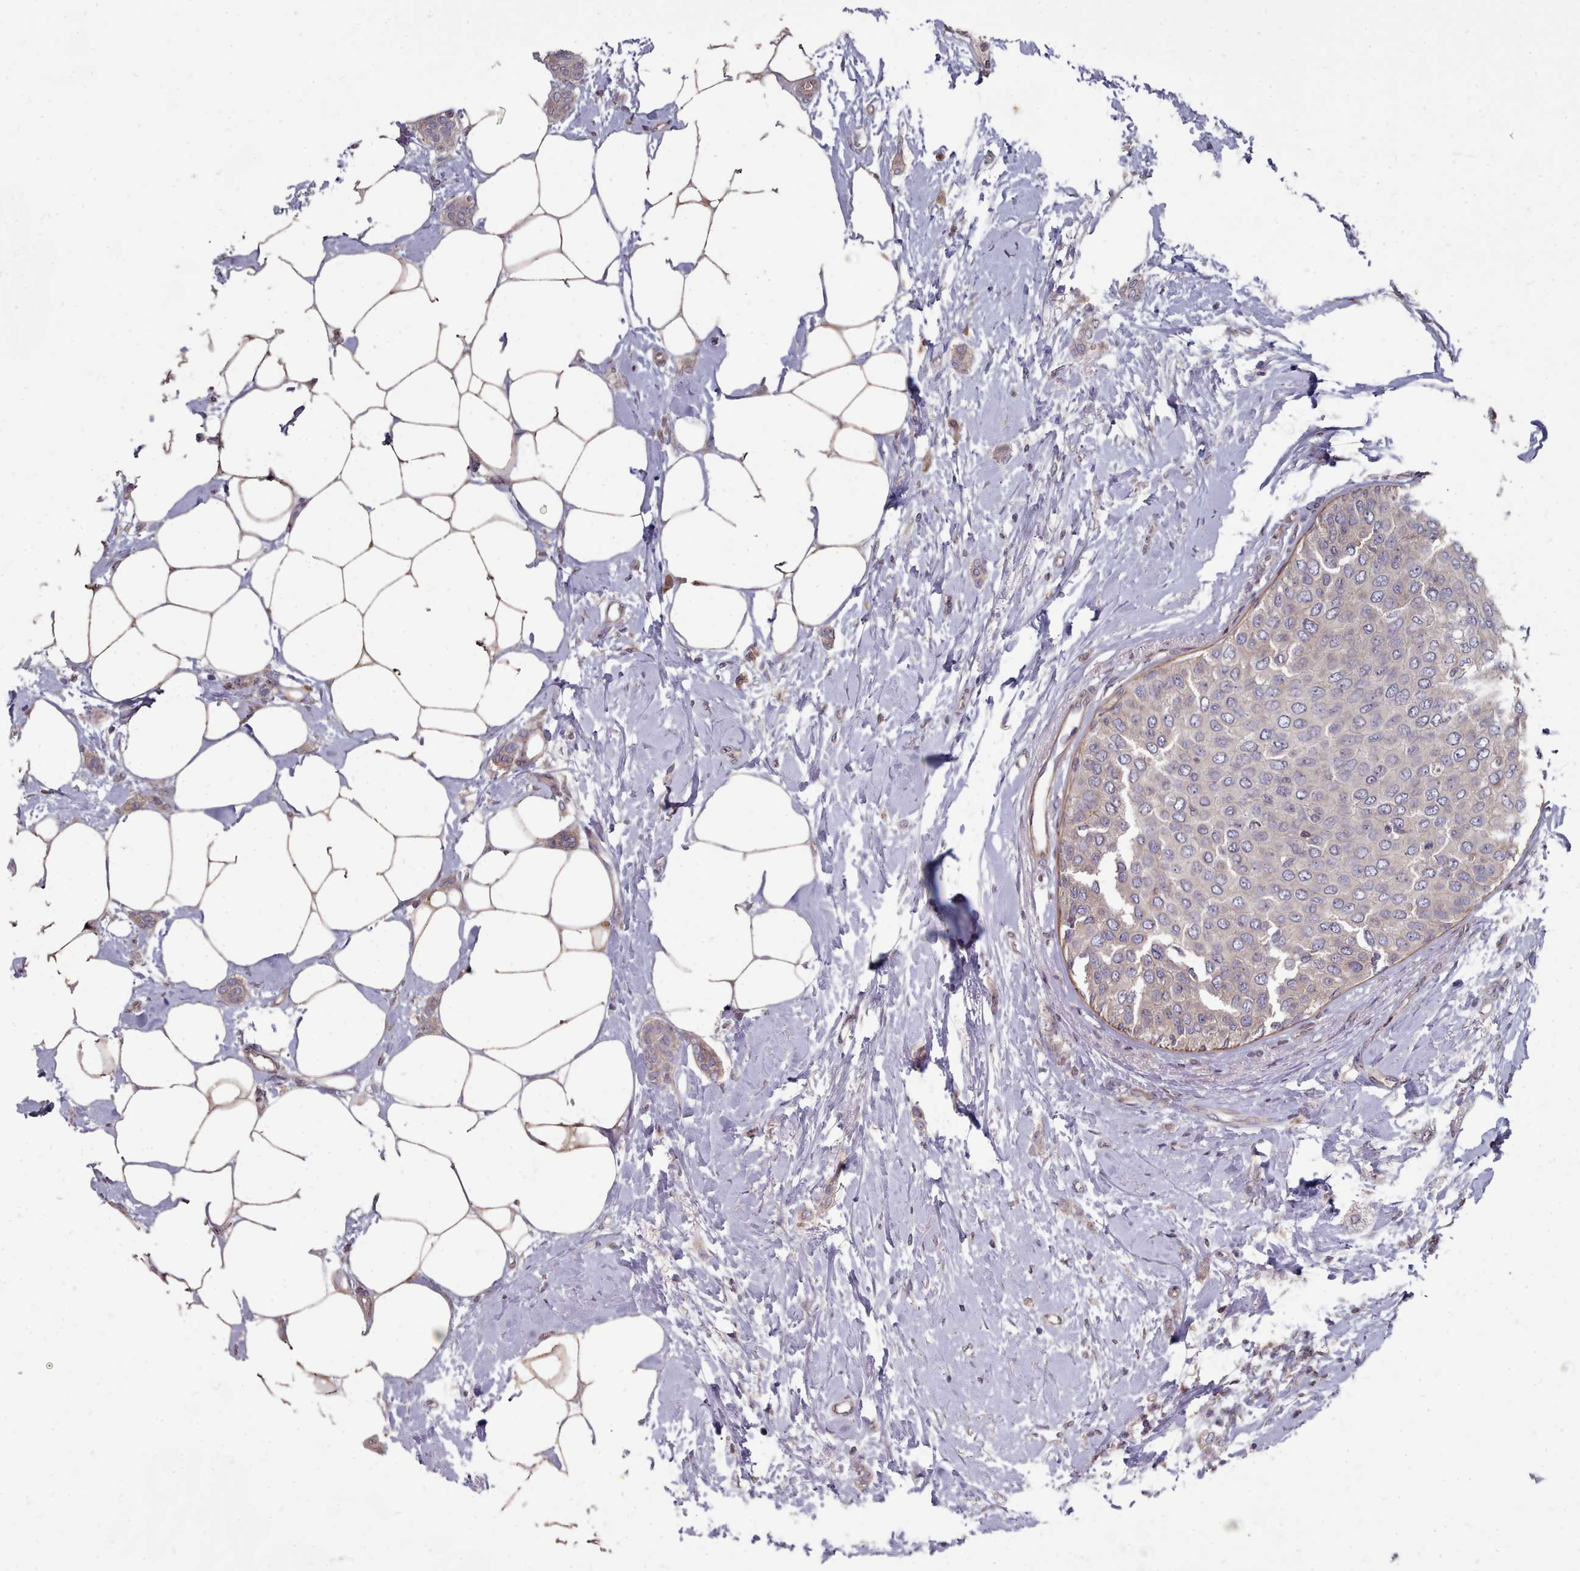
{"staining": {"intensity": "negative", "quantity": "none", "location": "none"}, "tissue": "breast cancer", "cell_type": "Tumor cells", "image_type": "cancer", "snomed": [{"axis": "morphology", "description": "Duct carcinoma"}, {"axis": "topography", "description": "Breast"}], "caption": "Tumor cells are negative for protein expression in human breast cancer (infiltrating ductal carcinoma).", "gene": "ACKR3", "patient": {"sex": "female", "age": 72}}